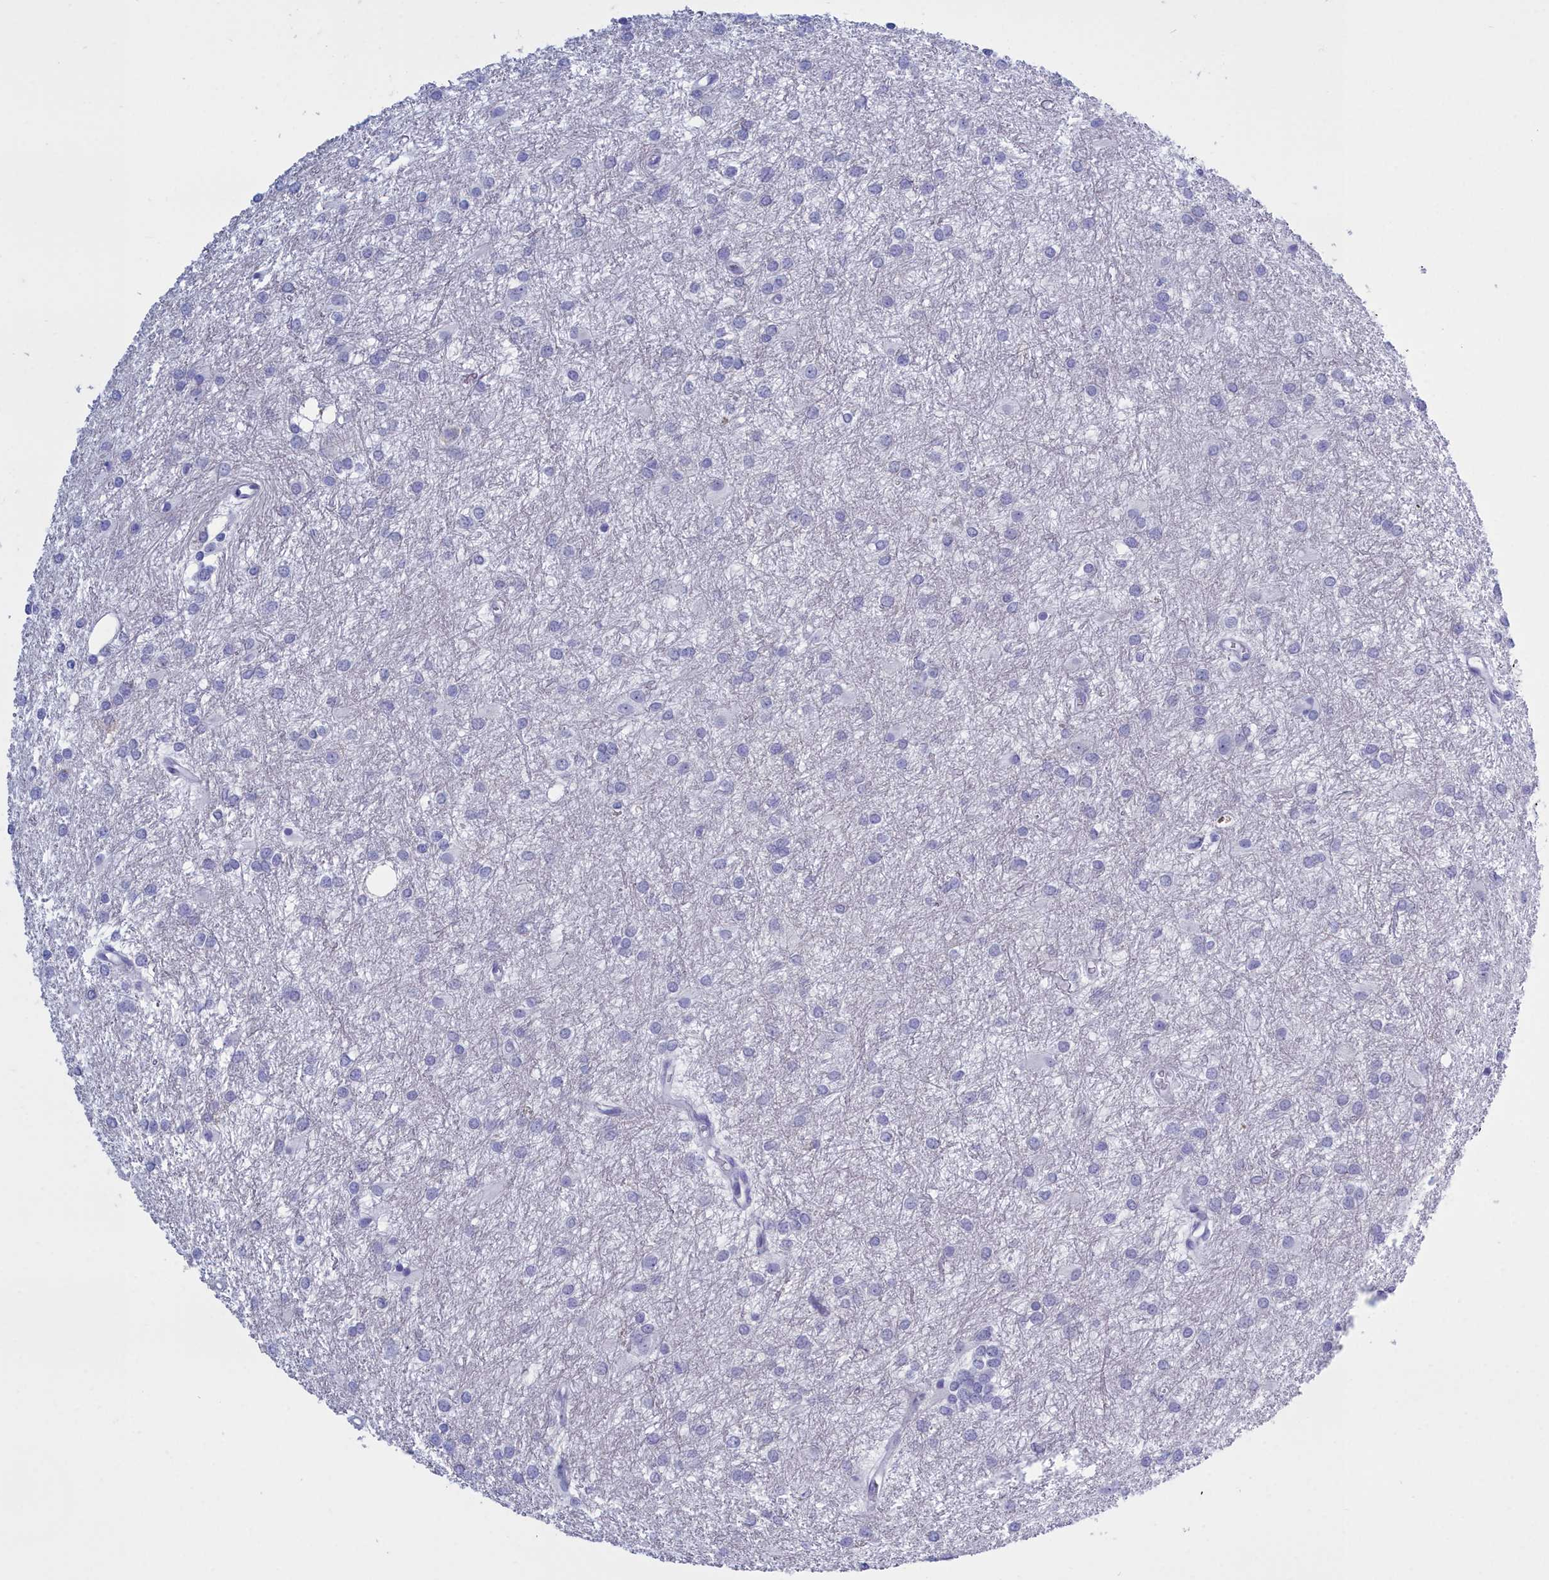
{"staining": {"intensity": "negative", "quantity": "none", "location": "none"}, "tissue": "glioma", "cell_type": "Tumor cells", "image_type": "cancer", "snomed": [{"axis": "morphology", "description": "Glioma, malignant, High grade"}, {"axis": "topography", "description": "Brain"}], "caption": "The immunohistochemistry histopathology image has no significant staining in tumor cells of glioma tissue.", "gene": "TMEM97", "patient": {"sex": "female", "age": 50}}